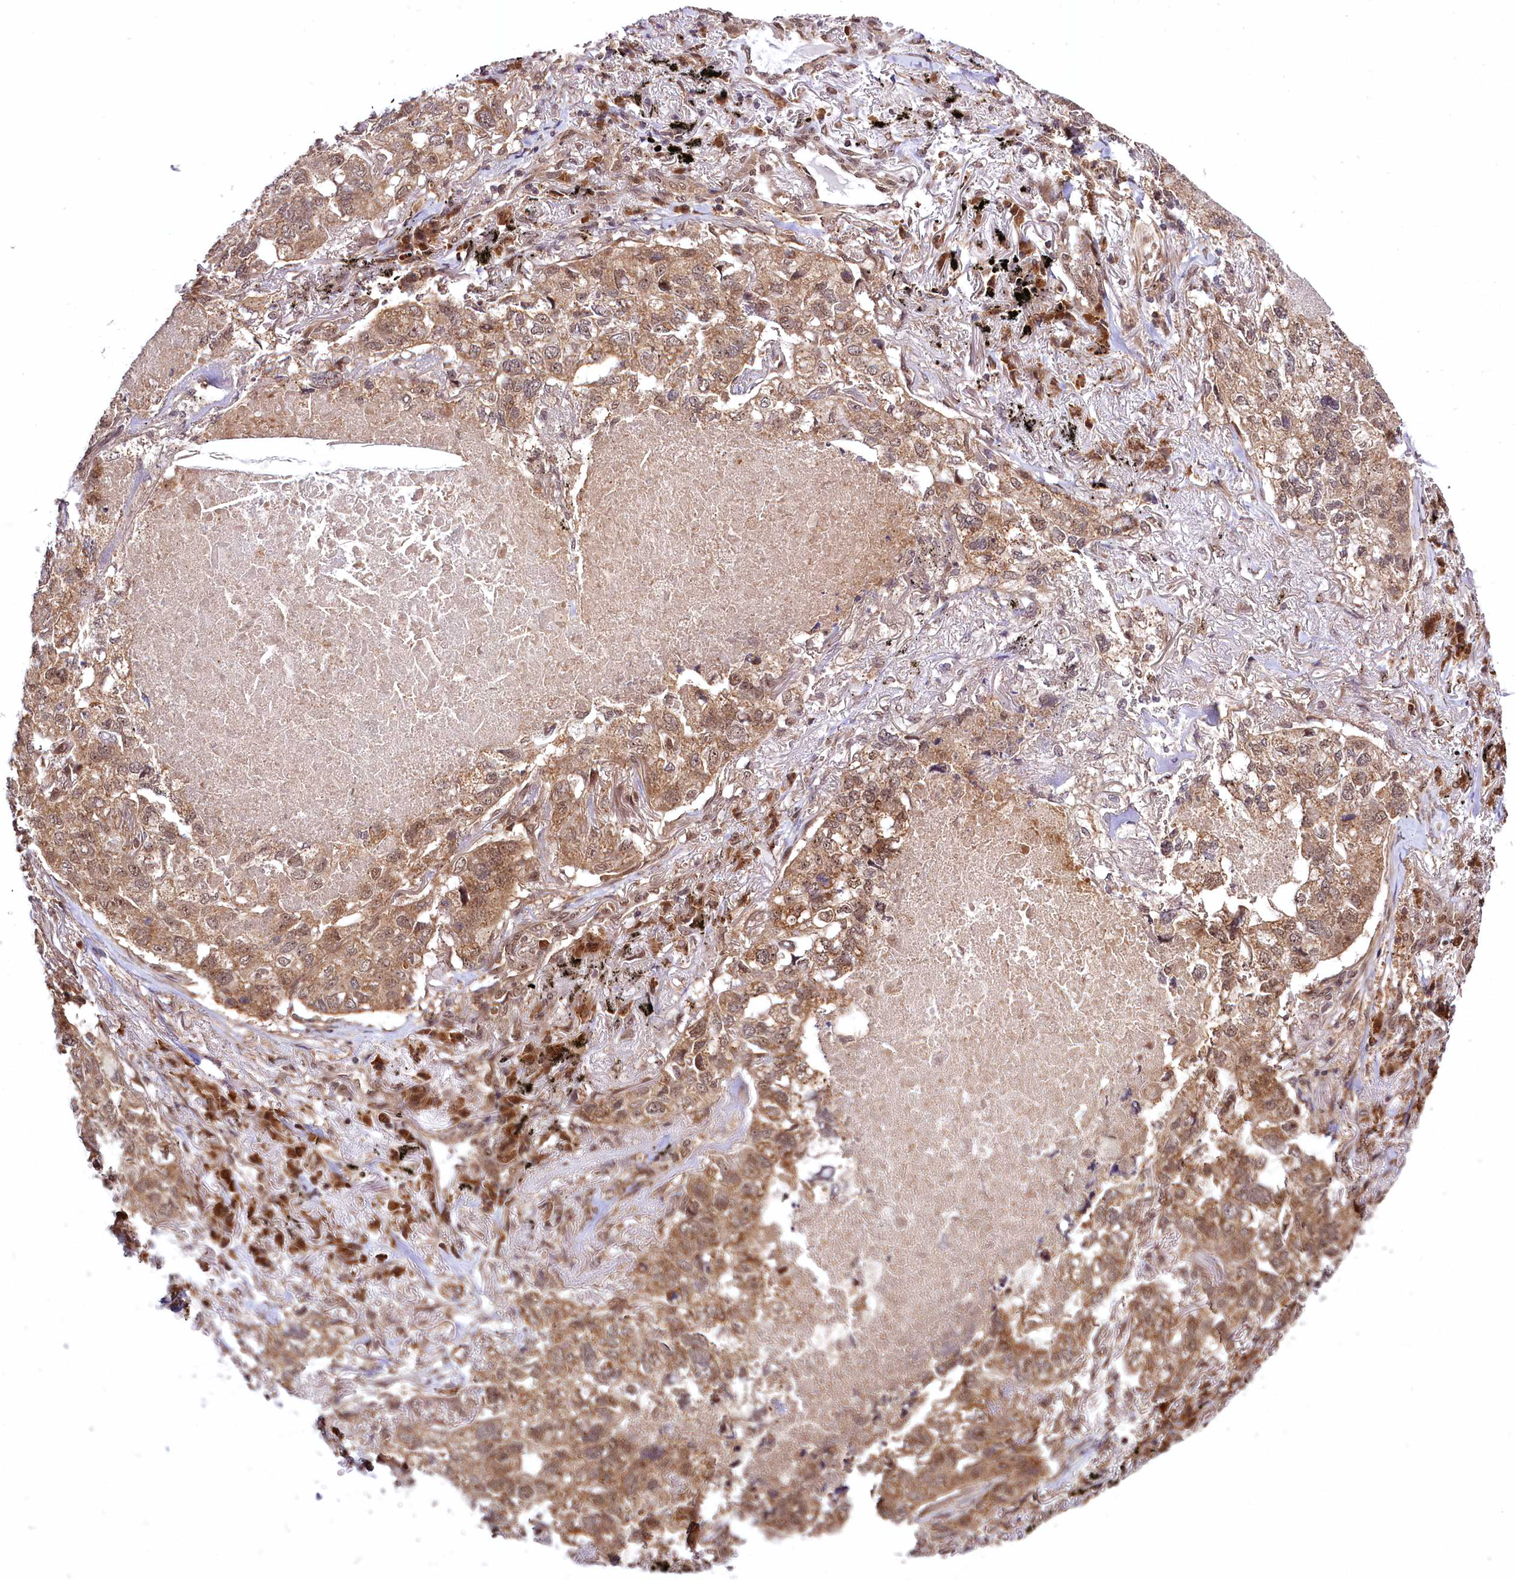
{"staining": {"intensity": "moderate", "quantity": ">75%", "location": "cytoplasmic/membranous,nuclear"}, "tissue": "lung cancer", "cell_type": "Tumor cells", "image_type": "cancer", "snomed": [{"axis": "morphology", "description": "Adenocarcinoma, NOS"}, {"axis": "topography", "description": "Lung"}], "caption": "A medium amount of moderate cytoplasmic/membranous and nuclear positivity is identified in about >75% of tumor cells in adenocarcinoma (lung) tissue. (brown staining indicates protein expression, while blue staining denotes nuclei).", "gene": "UBE3A", "patient": {"sex": "male", "age": 65}}